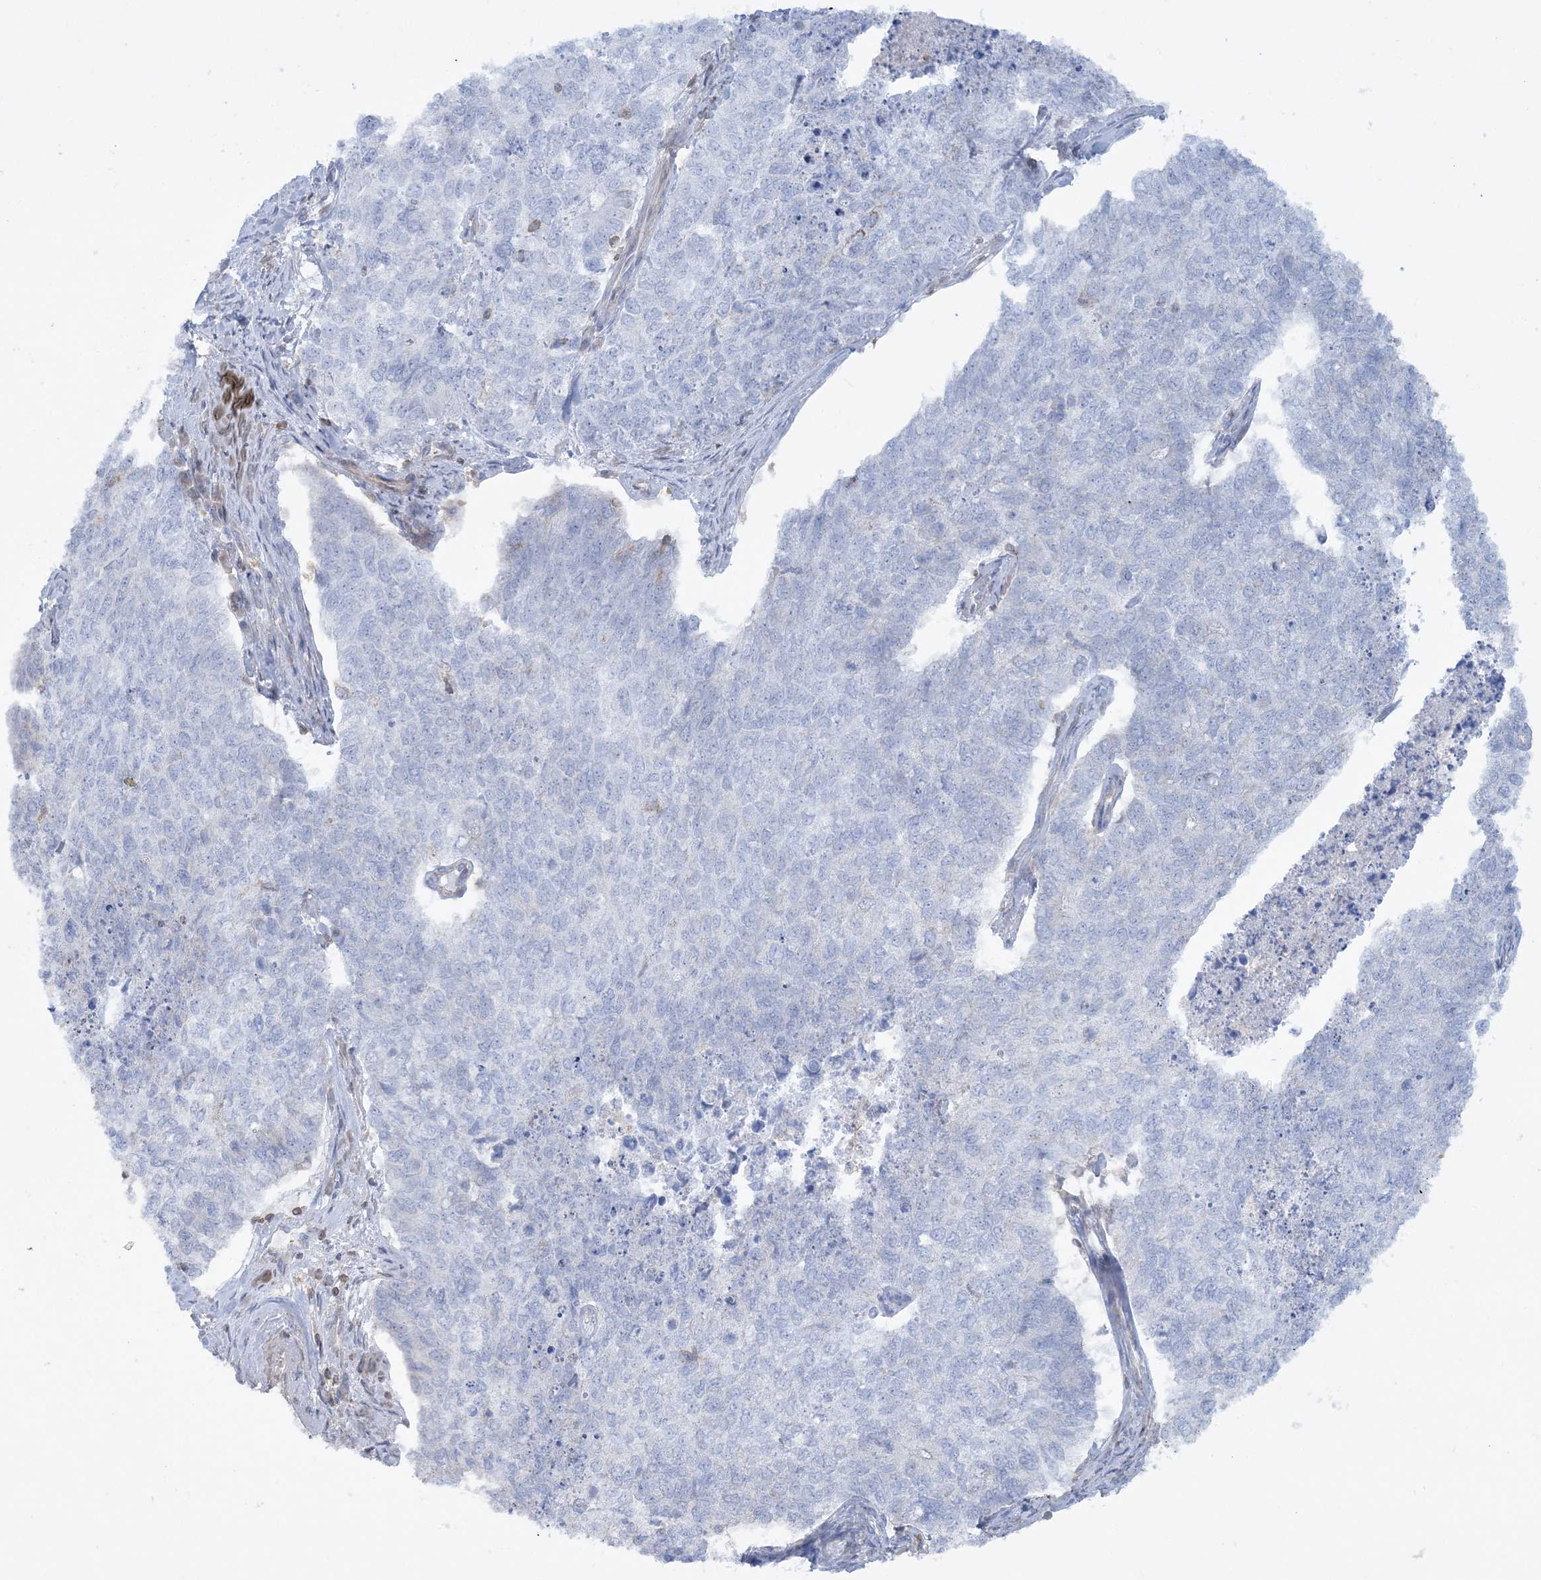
{"staining": {"intensity": "negative", "quantity": "none", "location": "none"}, "tissue": "cervical cancer", "cell_type": "Tumor cells", "image_type": "cancer", "snomed": [{"axis": "morphology", "description": "Squamous cell carcinoma, NOS"}, {"axis": "topography", "description": "Cervix"}], "caption": "This is a photomicrograph of immunohistochemistry (IHC) staining of cervical cancer, which shows no positivity in tumor cells.", "gene": "ARHGAP30", "patient": {"sex": "female", "age": 63}}